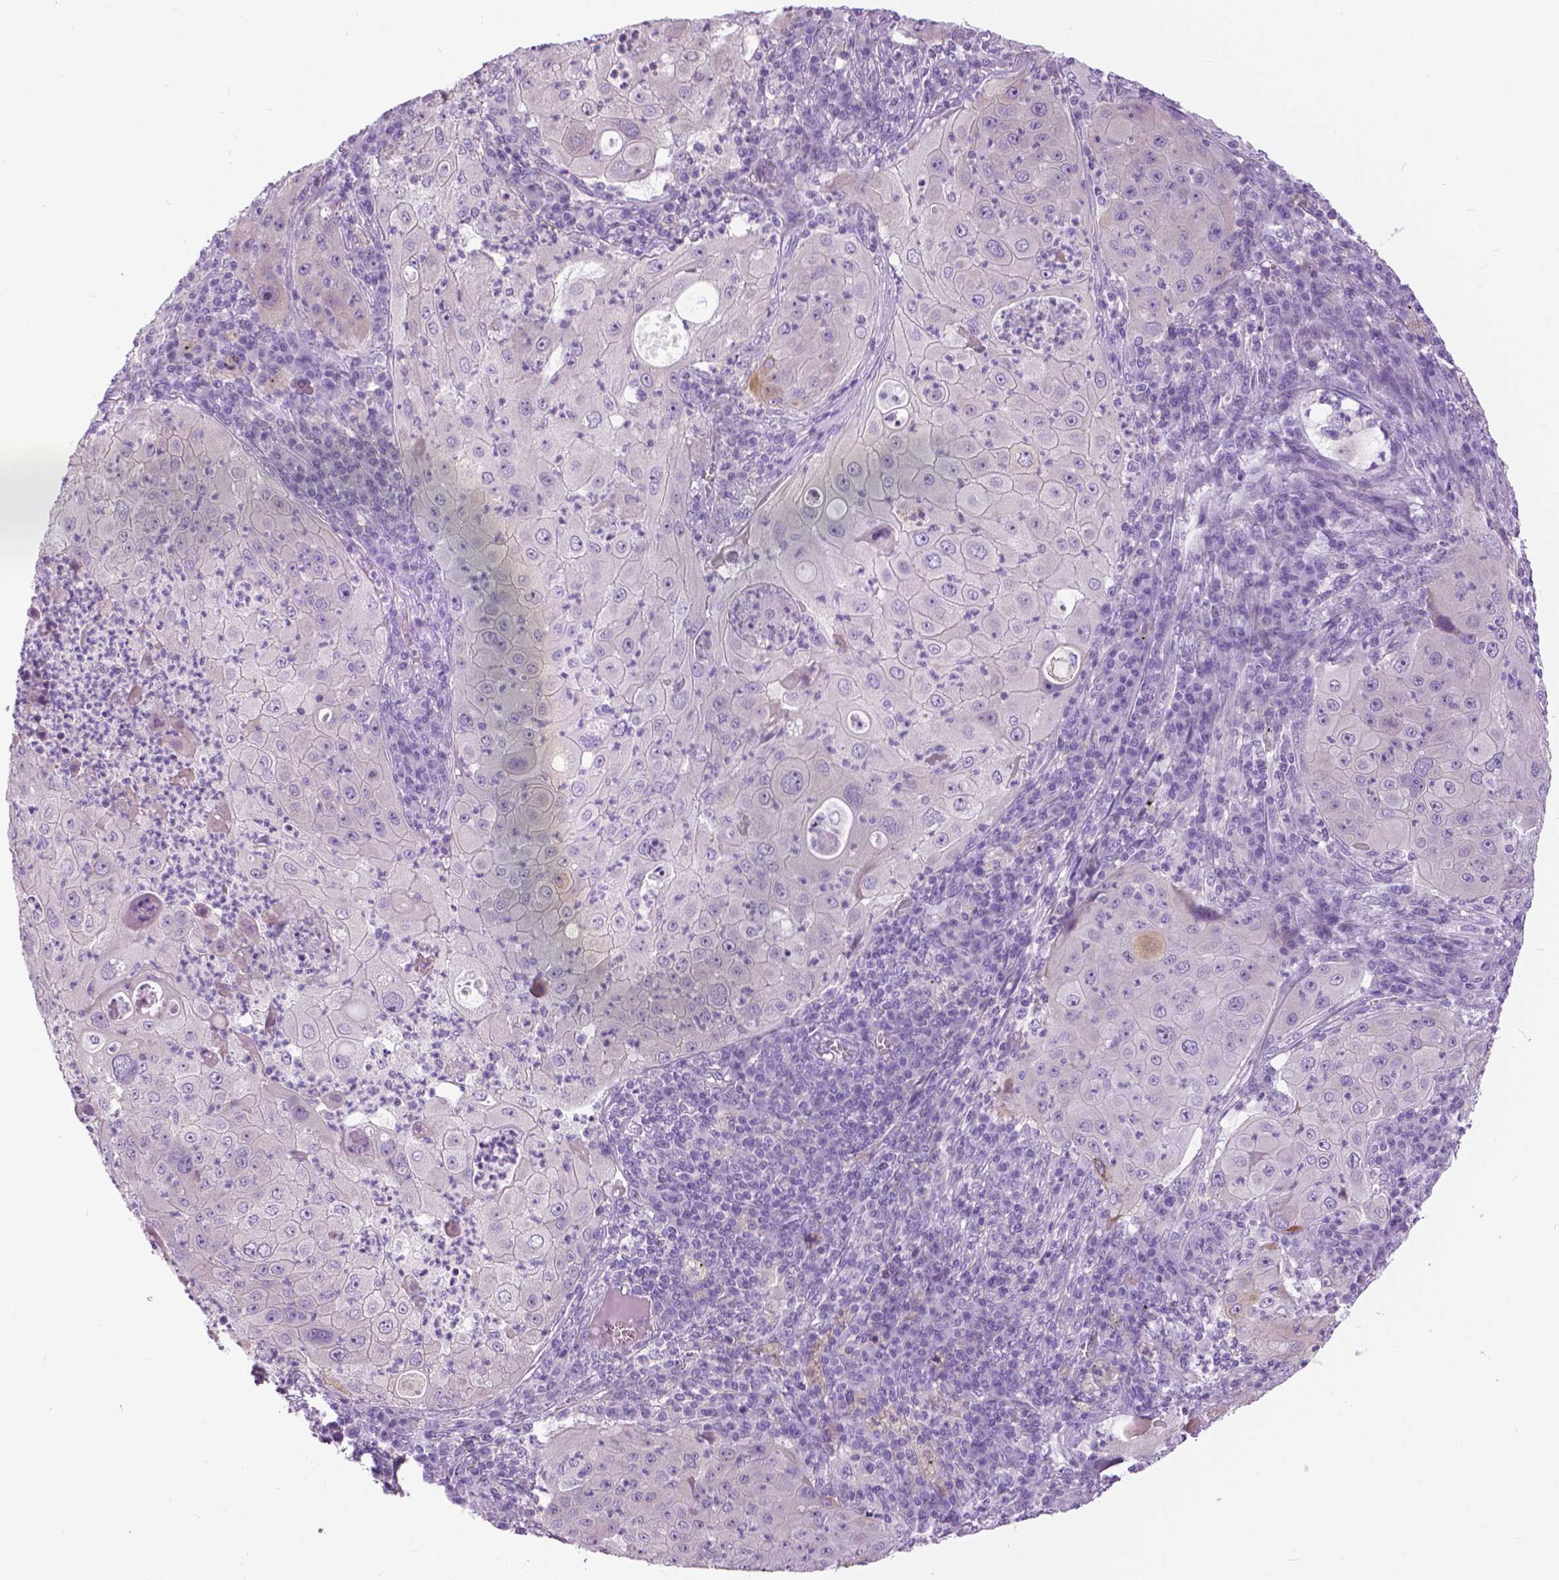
{"staining": {"intensity": "moderate", "quantity": "<25%", "location": "cytoplasmic/membranous"}, "tissue": "lung cancer", "cell_type": "Tumor cells", "image_type": "cancer", "snomed": [{"axis": "morphology", "description": "Squamous cell carcinoma, NOS"}, {"axis": "topography", "description": "Lung"}], "caption": "Protein staining demonstrates moderate cytoplasmic/membranous positivity in about <25% of tumor cells in lung cancer.", "gene": "TP53TG5", "patient": {"sex": "female", "age": 59}}